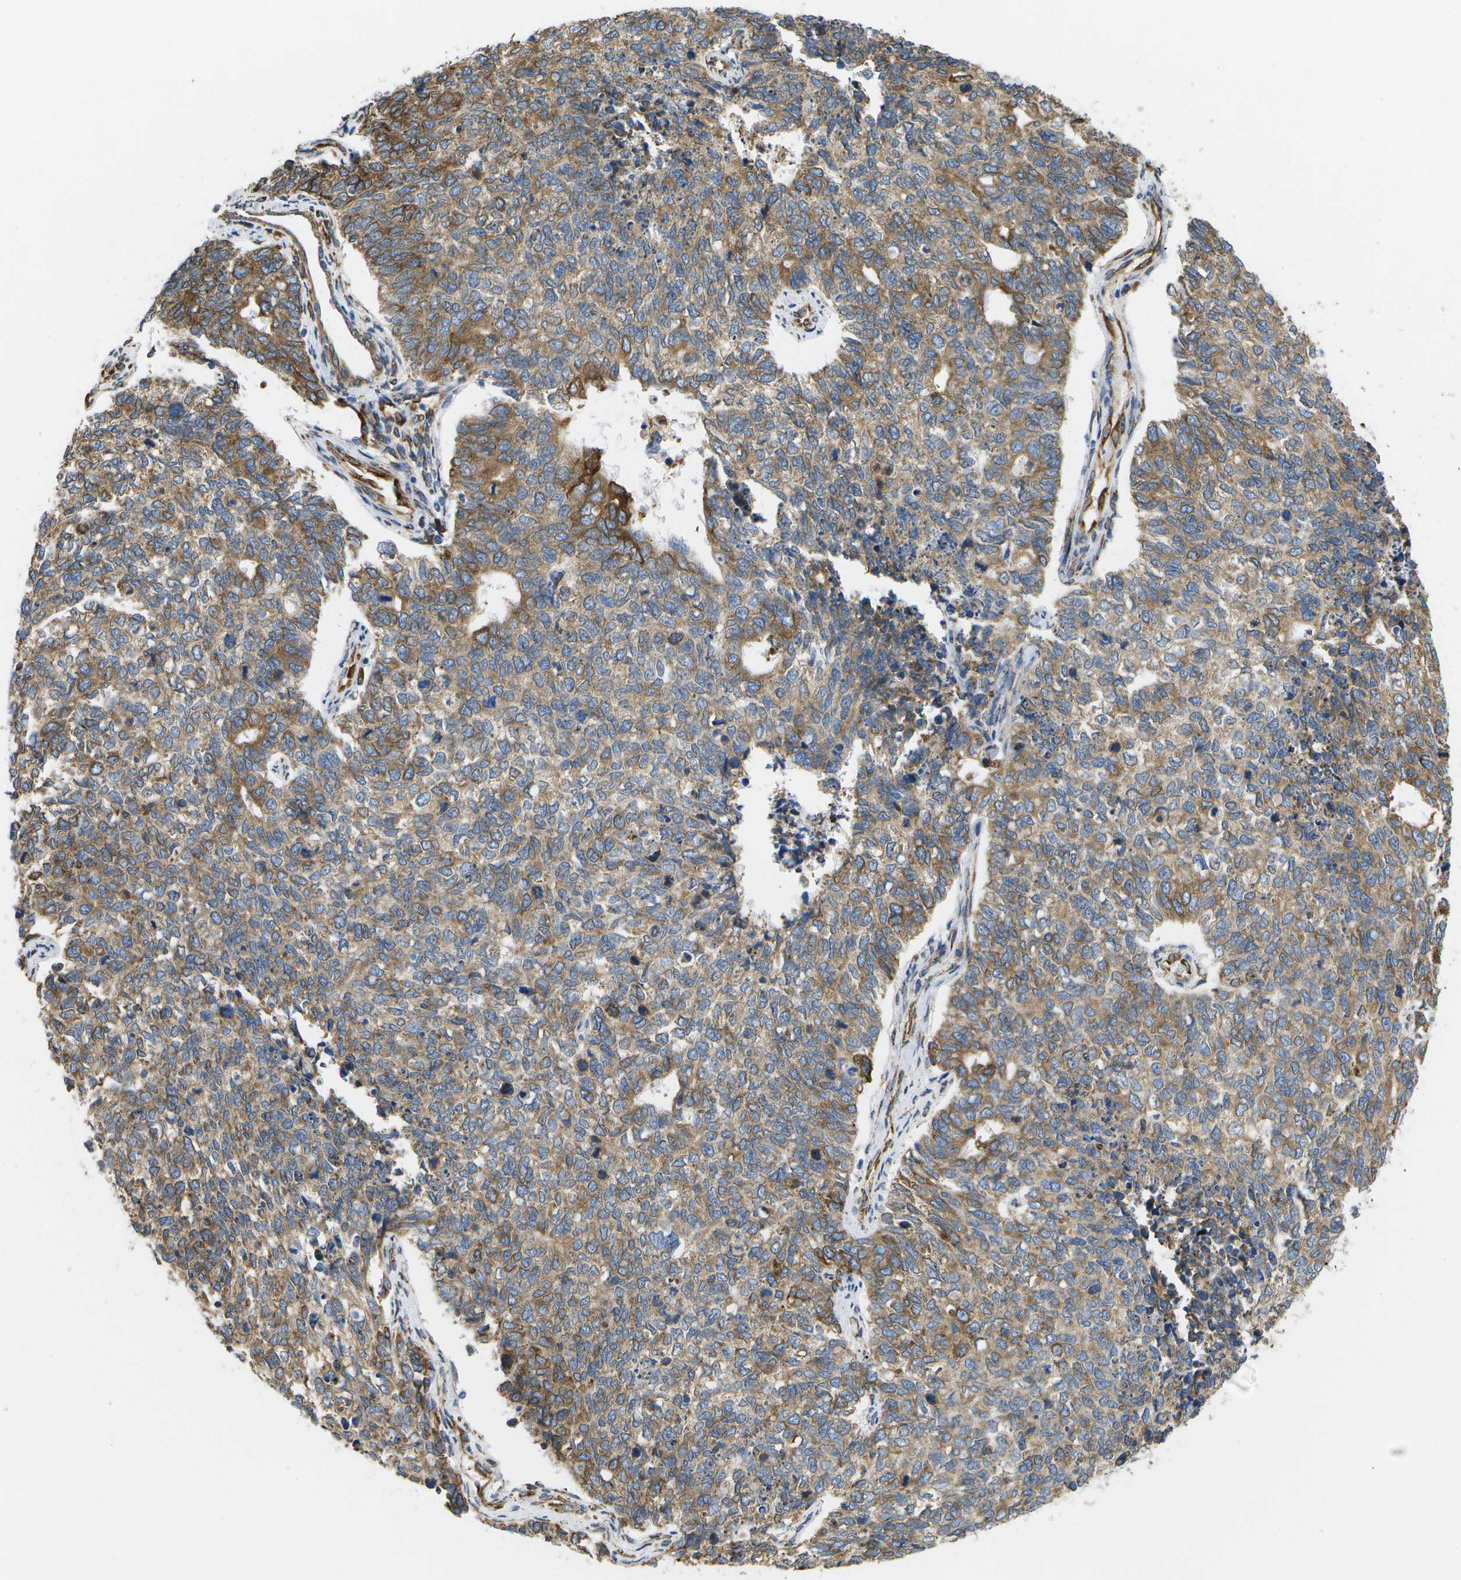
{"staining": {"intensity": "moderate", "quantity": ">75%", "location": "cytoplasmic/membranous"}, "tissue": "cervical cancer", "cell_type": "Tumor cells", "image_type": "cancer", "snomed": [{"axis": "morphology", "description": "Squamous cell carcinoma, NOS"}, {"axis": "topography", "description": "Cervix"}], "caption": "A histopathology image of human squamous cell carcinoma (cervical) stained for a protein shows moderate cytoplasmic/membranous brown staining in tumor cells.", "gene": "ZDHHC17", "patient": {"sex": "female", "age": 63}}